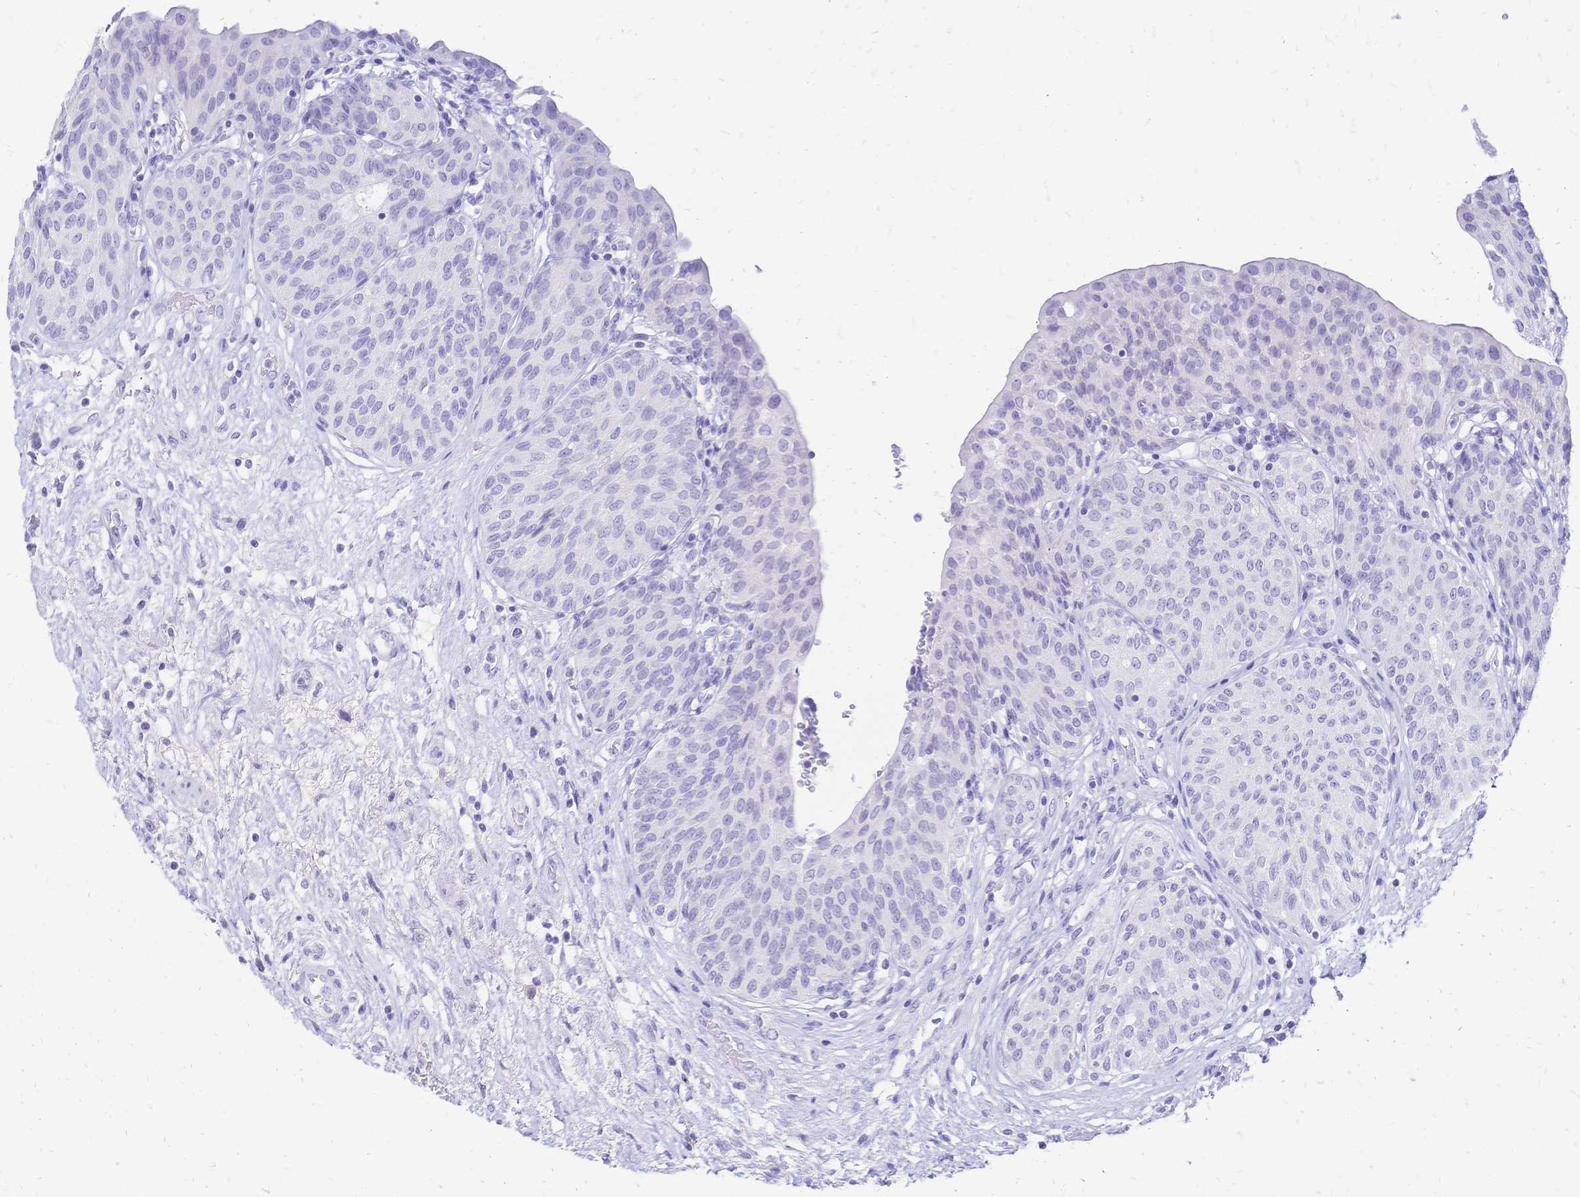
{"staining": {"intensity": "negative", "quantity": "none", "location": "none"}, "tissue": "urinary bladder", "cell_type": "Urothelial cells", "image_type": "normal", "snomed": [{"axis": "morphology", "description": "Normal tissue, NOS"}, {"axis": "topography", "description": "Urinary bladder"}], "caption": "DAB (3,3'-diaminobenzidine) immunohistochemical staining of unremarkable urinary bladder reveals no significant staining in urothelial cells.", "gene": "FA2H", "patient": {"sex": "male", "age": 68}}